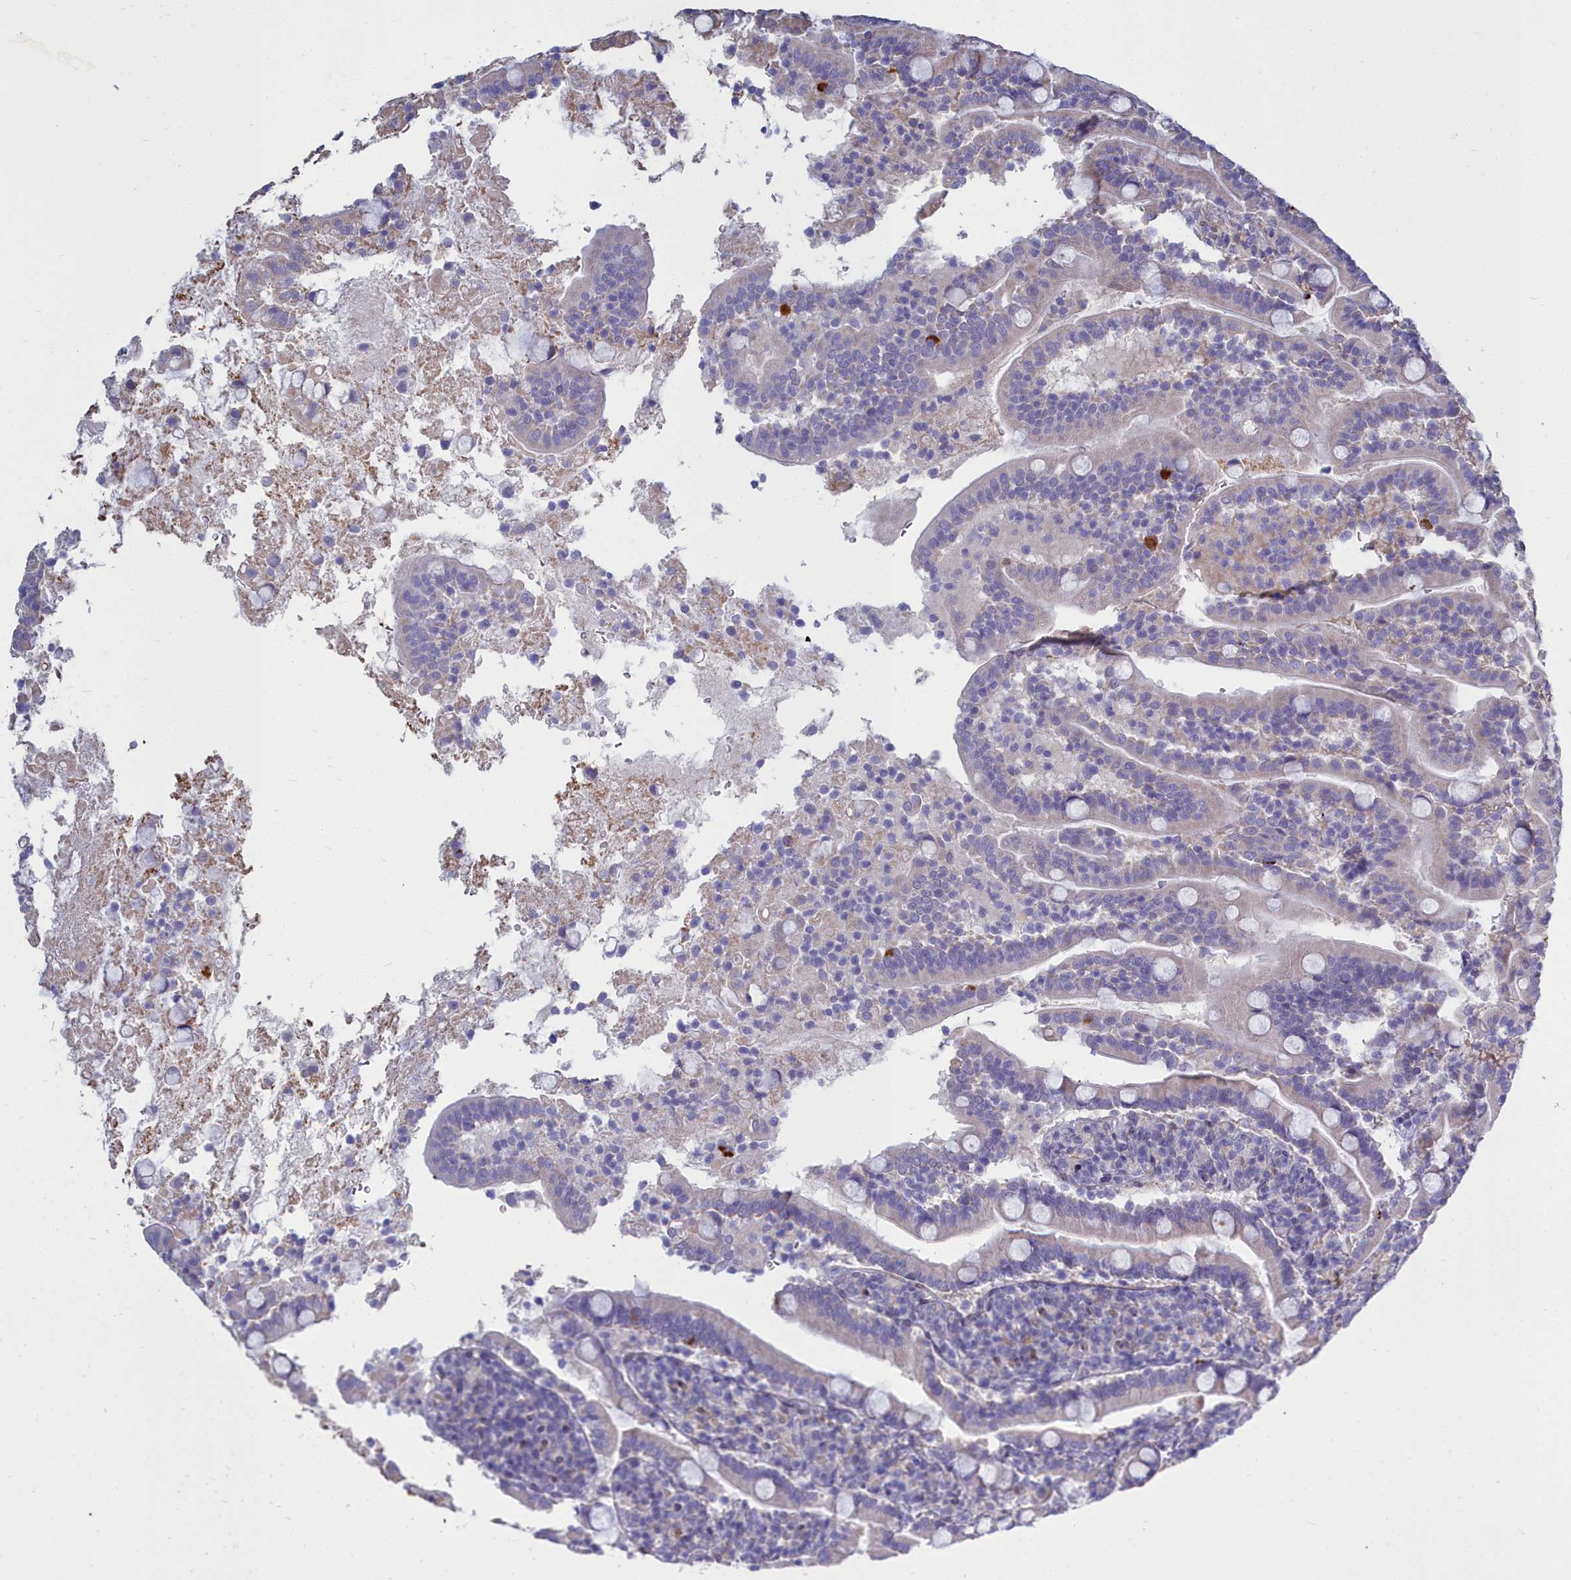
{"staining": {"intensity": "weak", "quantity": "<25%", "location": "cytoplasmic/membranous"}, "tissue": "duodenum", "cell_type": "Glandular cells", "image_type": "normal", "snomed": [{"axis": "morphology", "description": "Normal tissue, NOS"}, {"axis": "topography", "description": "Duodenum"}], "caption": "High power microscopy photomicrograph of an immunohistochemistry histopathology image of unremarkable duodenum, revealing no significant expression in glandular cells. (Immunohistochemistry, brightfield microscopy, high magnification).", "gene": "PPP1R14A", "patient": {"sex": "male", "age": 35}}